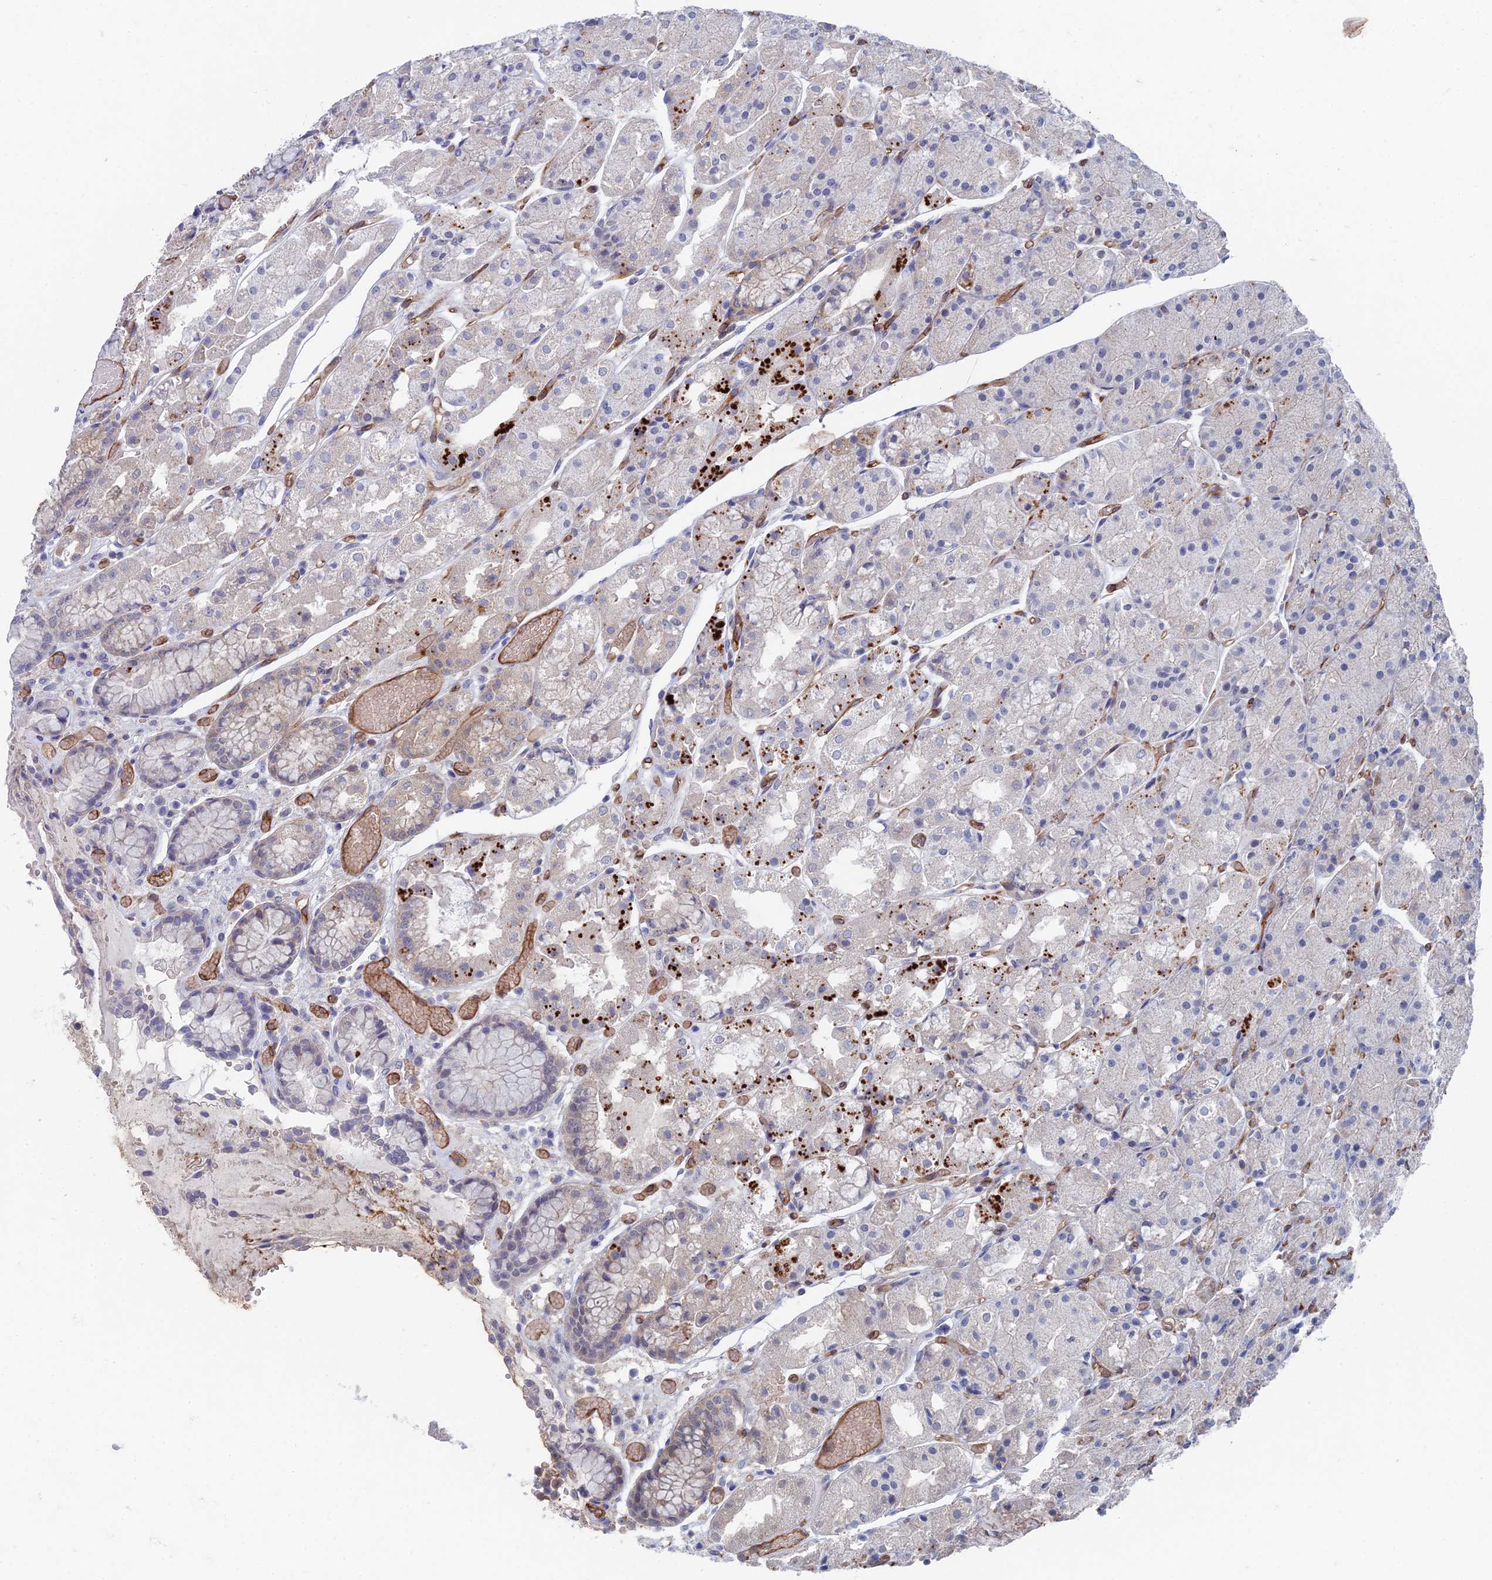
{"staining": {"intensity": "strong", "quantity": "<25%", "location": "cytoplasmic/membranous"}, "tissue": "stomach", "cell_type": "Glandular cells", "image_type": "normal", "snomed": [{"axis": "morphology", "description": "Normal tissue, NOS"}, {"axis": "topography", "description": "Stomach, upper"}], "caption": "Immunohistochemical staining of normal stomach shows <25% levels of strong cytoplasmic/membranous protein staining in about <25% of glandular cells.", "gene": "ARAP3", "patient": {"sex": "male", "age": 72}}